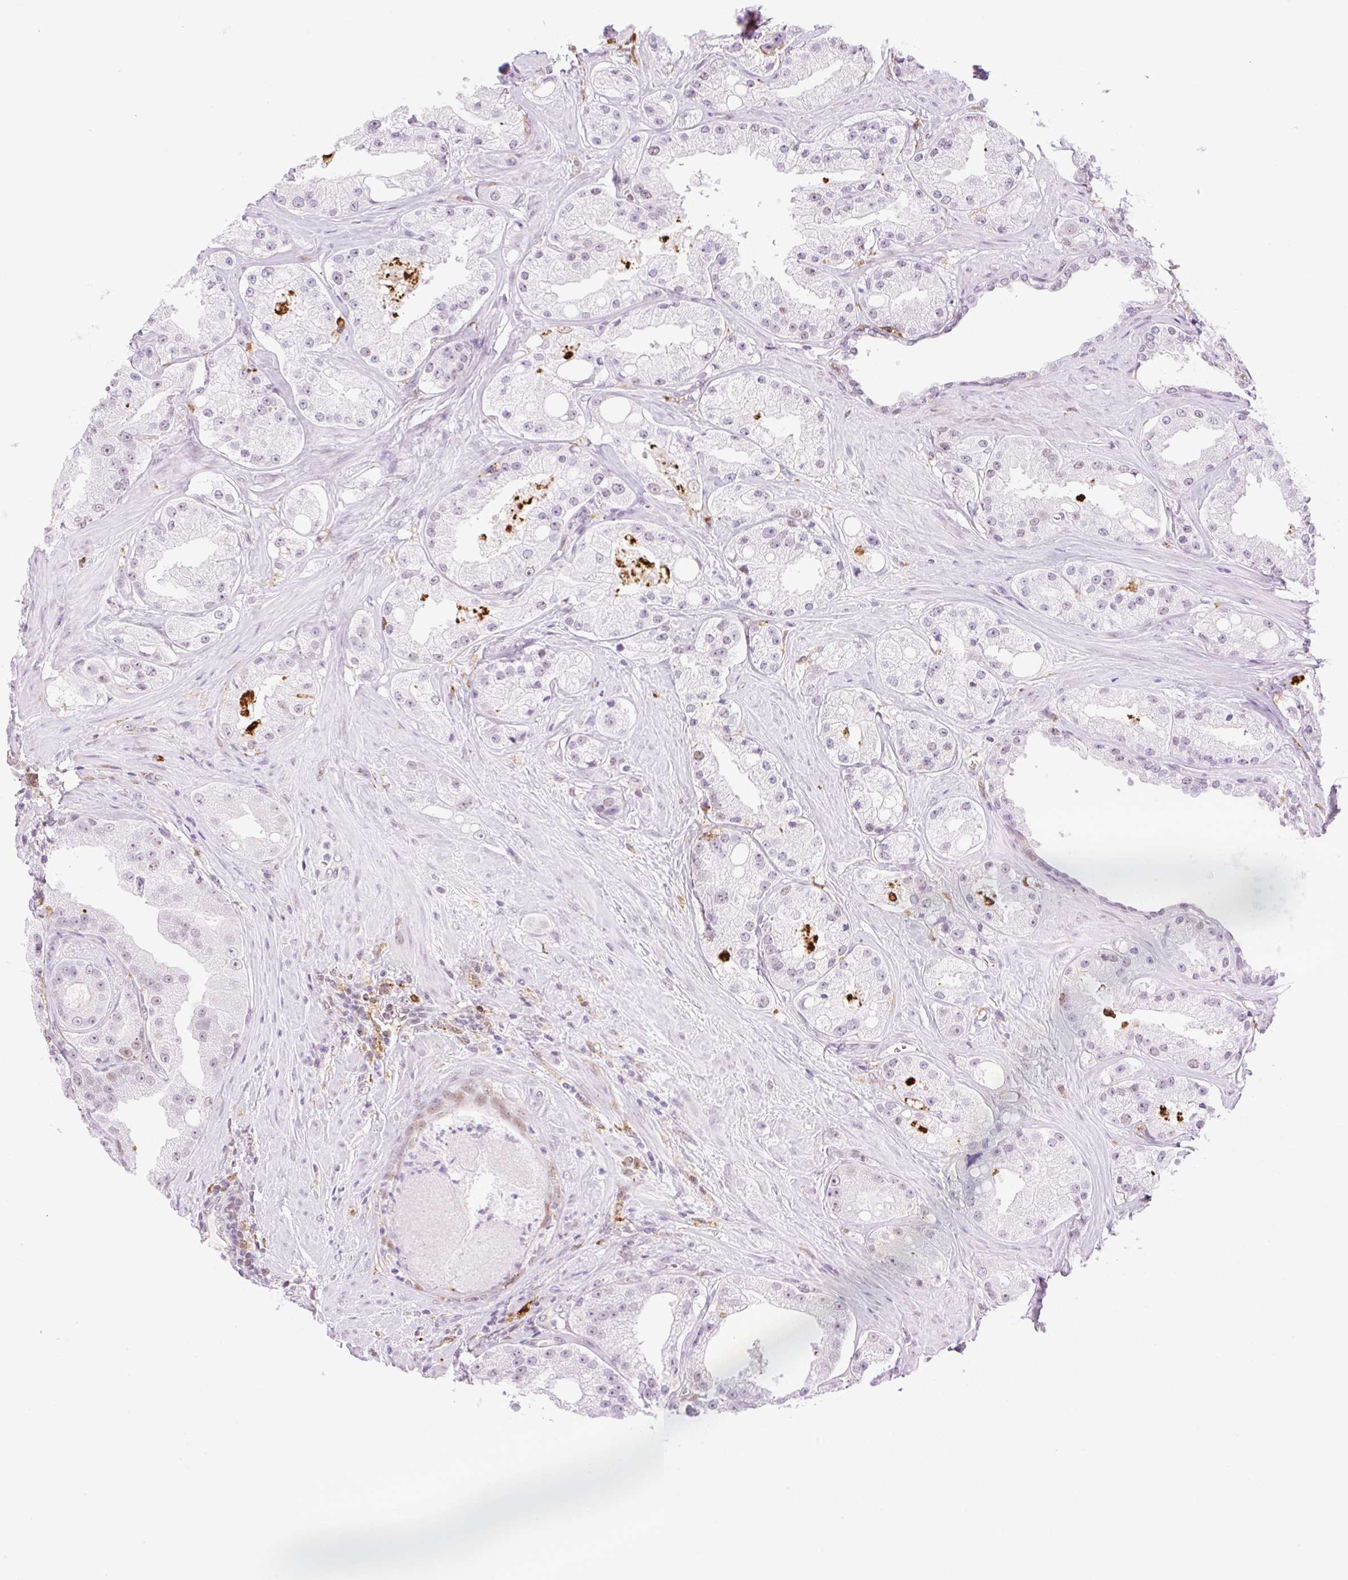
{"staining": {"intensity": "weak", "quantity": "<25%", "location": "nuclear"}, "tissue": "prostate cancer", "cell_type": "Tumor cells", "image_type": "cancer", "snomed": [{"axis": "morphology", "description": "Adenocarcinoma, High grade"}, {"axis": "topography", "description": "Prostate"}], "caption": "IHC histopathology image of adenocarcinoma (high-grade) (prostate) stained for a protein (brown), which displays no staining in tumor cells.", "gene": "PALM3", "patient": {"sex": "male", "age": 66}}